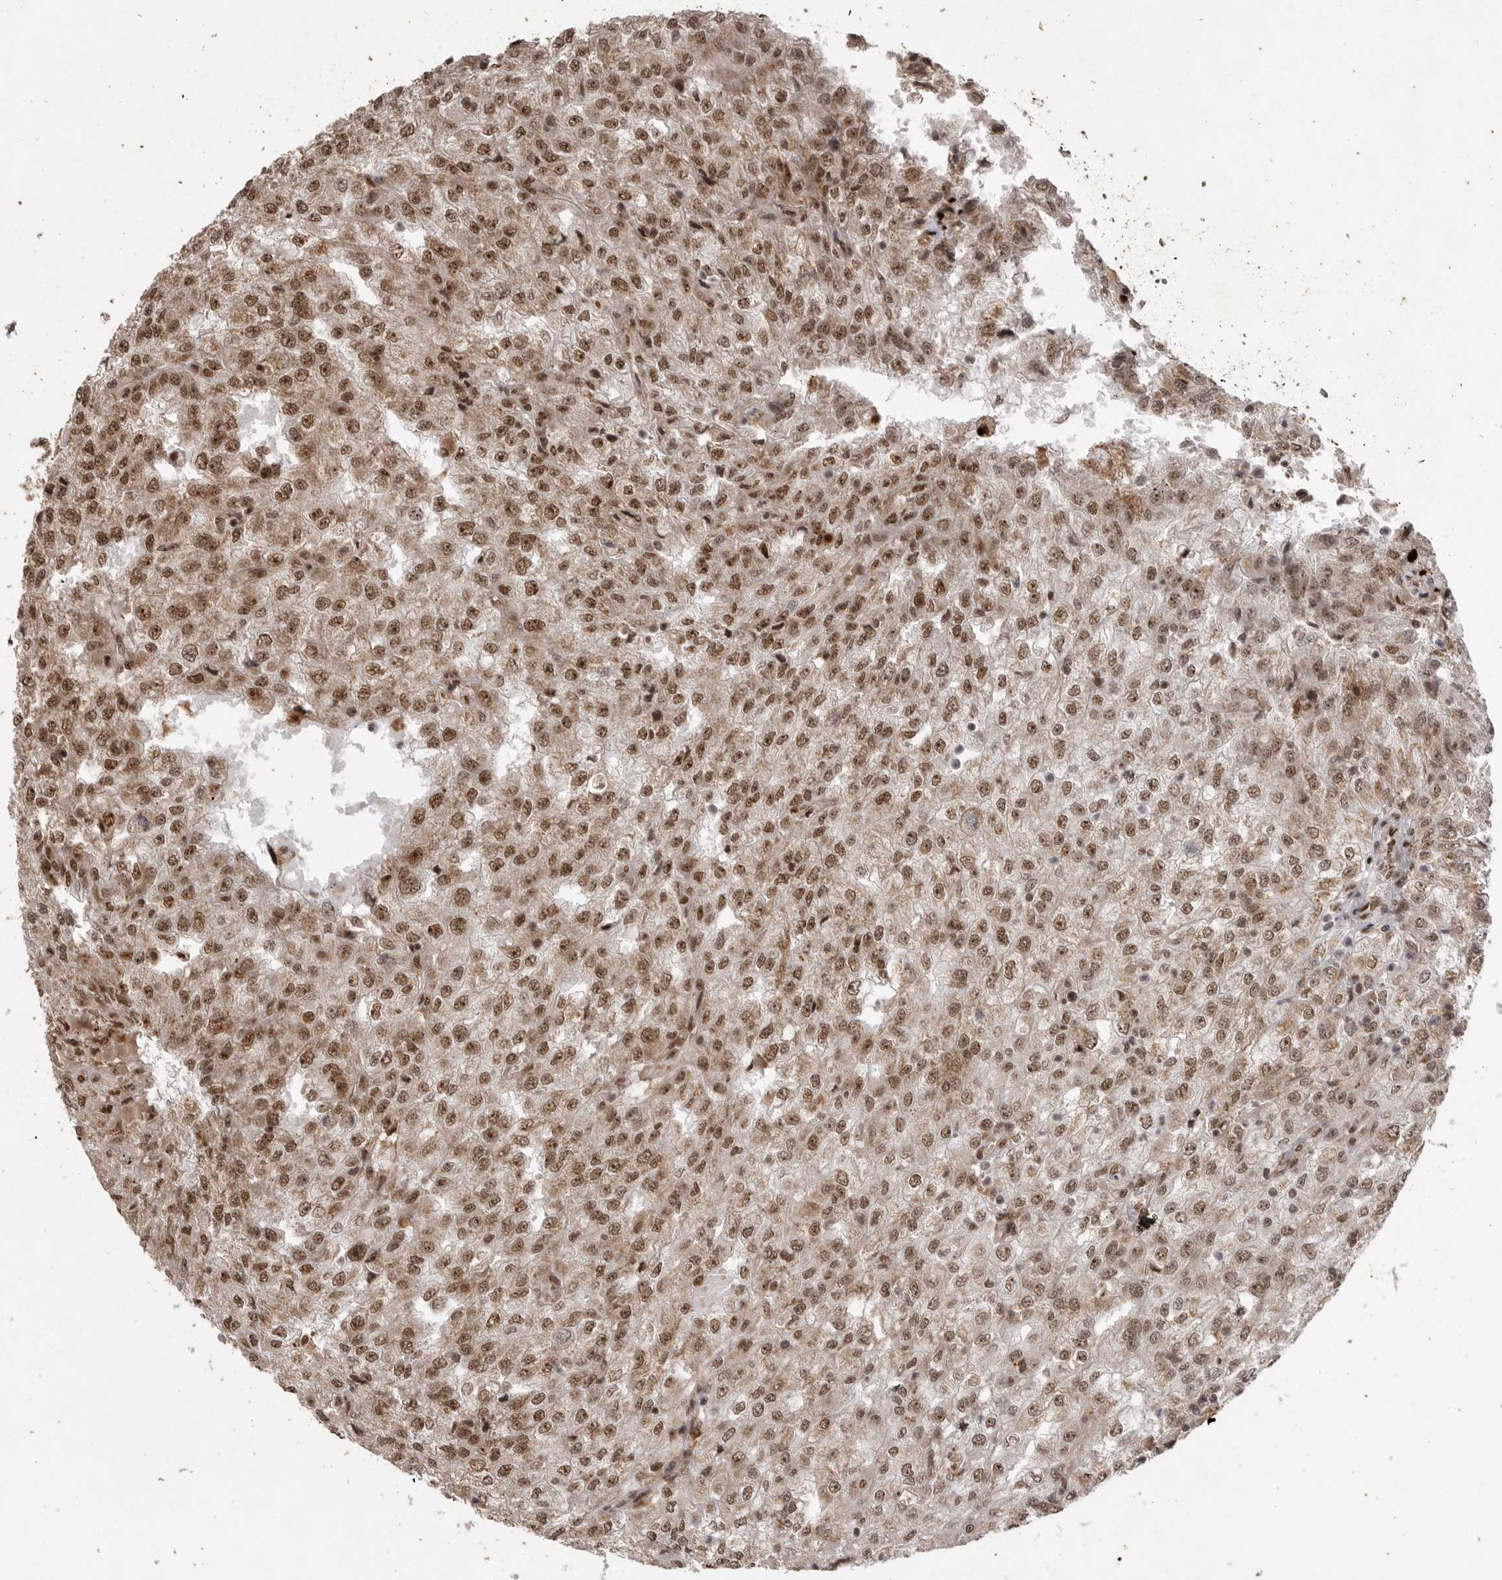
{"staining": {"intensity": "moderate", "quantity": ">75%", "location": "nuclear"}, "tissue": "renal cancer", "cell_type": "Tumor cells", "image_type": "cancer", "snomed": [{"axis": "morphology", "description": "Adenocarcinoma, NOS"}, {"axis": "topography", "description": "Kidney"}], "caption": "A high-resolution histopathology image shows immunohistochemistry staining of adenocarcinoma (renal), which reveals moderate nuclear positivity in about >75% of tumor cells.", "gene": "PPP1R8", "patient": {"sex": "female", "age": 54}}